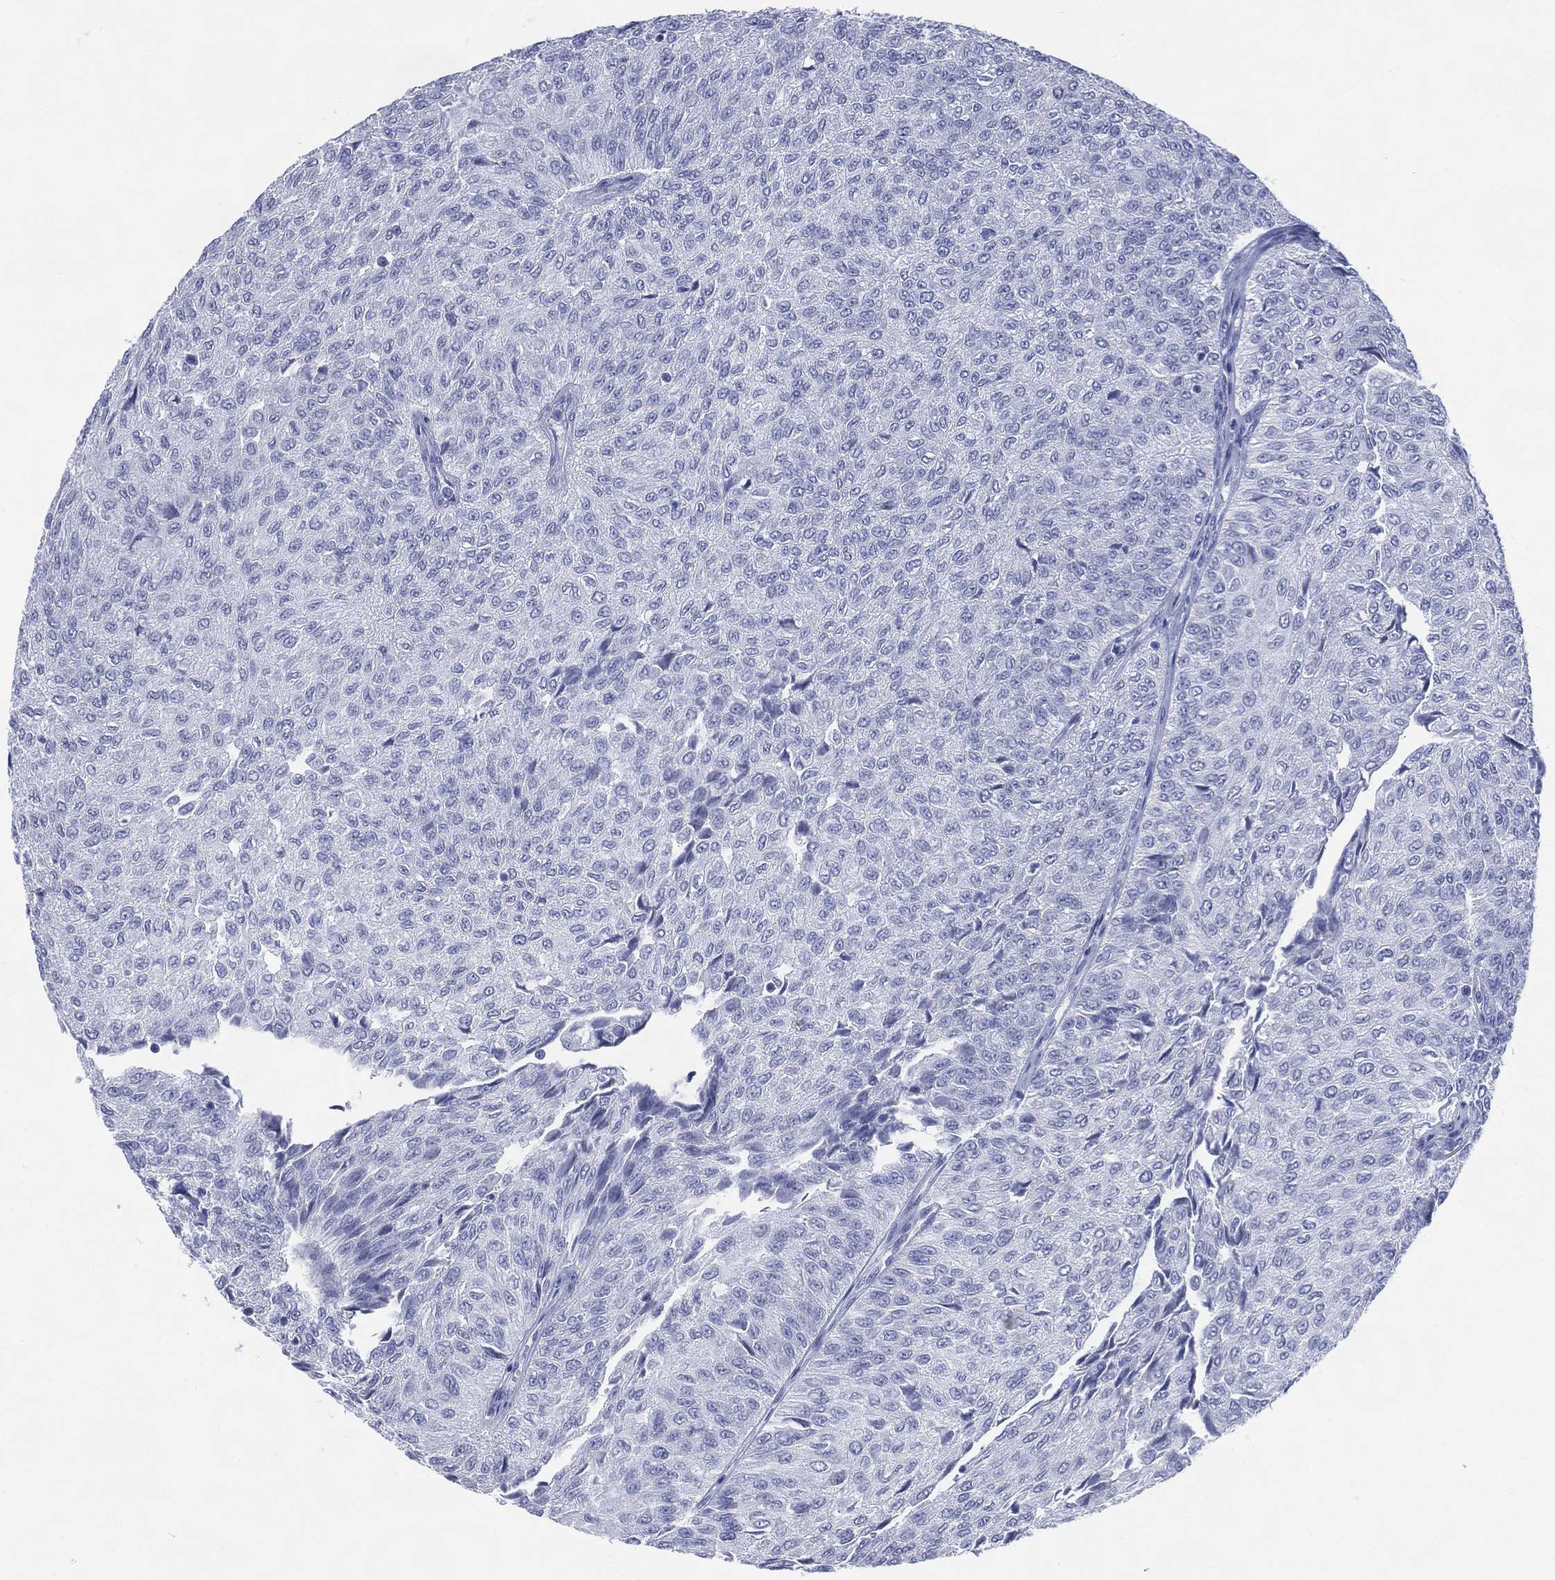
{"staining": {"intensity": "negative", "quantity": "none", "location": "none"}, "tissue": "urothelial cancer", "cell_type": "Tumor cells", "image_type": "cancer", "snomed": [{"axis": "morphology", "description": "Urothelial carcinoma, Low grade"}, {"axis": "topography", "description": "Urinary bladder"}], "caption": "IHC of human urothelial cancer shows no expression in tumor cells. (Stains: DAB immunohistochemistry with hematoxylin counter stain, Microscopy: brightfield microscopy at high magnification).", "gene": "TMEM247", "patient": {"sex": "male", "age": 78}}